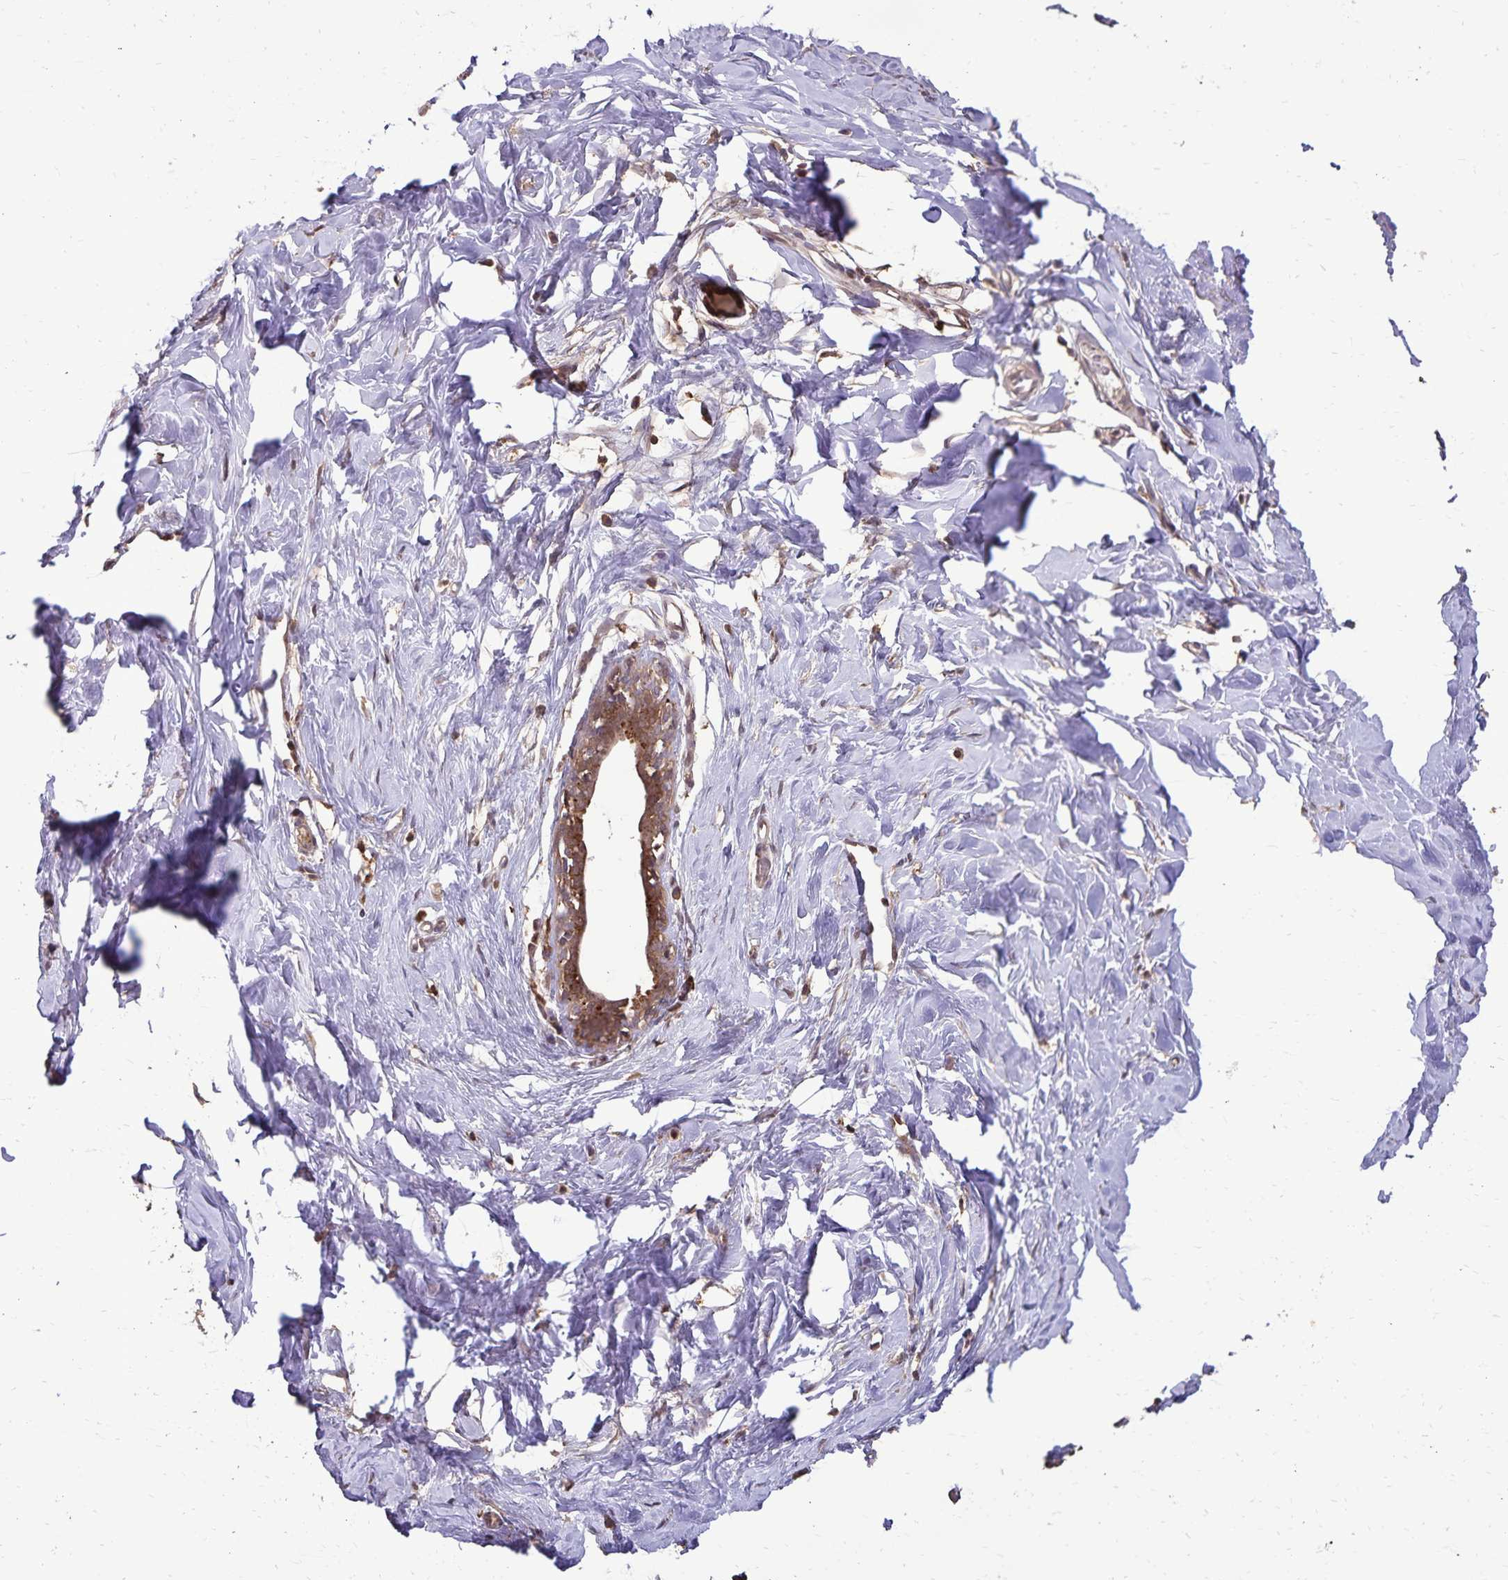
{"staining": {"intensity": "negative", "quantity": "none", "location": "none"}, "tissue": "breast", "cell_type": "Adipocytes", "image_type": "normal", "snomed": [{"axis": "morphology", "description": "Normal tissue, NOS"}, {"axis": "topography", "description": "Breast"}], "caption": "This is an IHC histopathology image of normal human breast. There is no staining in adipocytes.", "gene": "CHMP1B", "patient": {"sex": "female", "age": 27}}